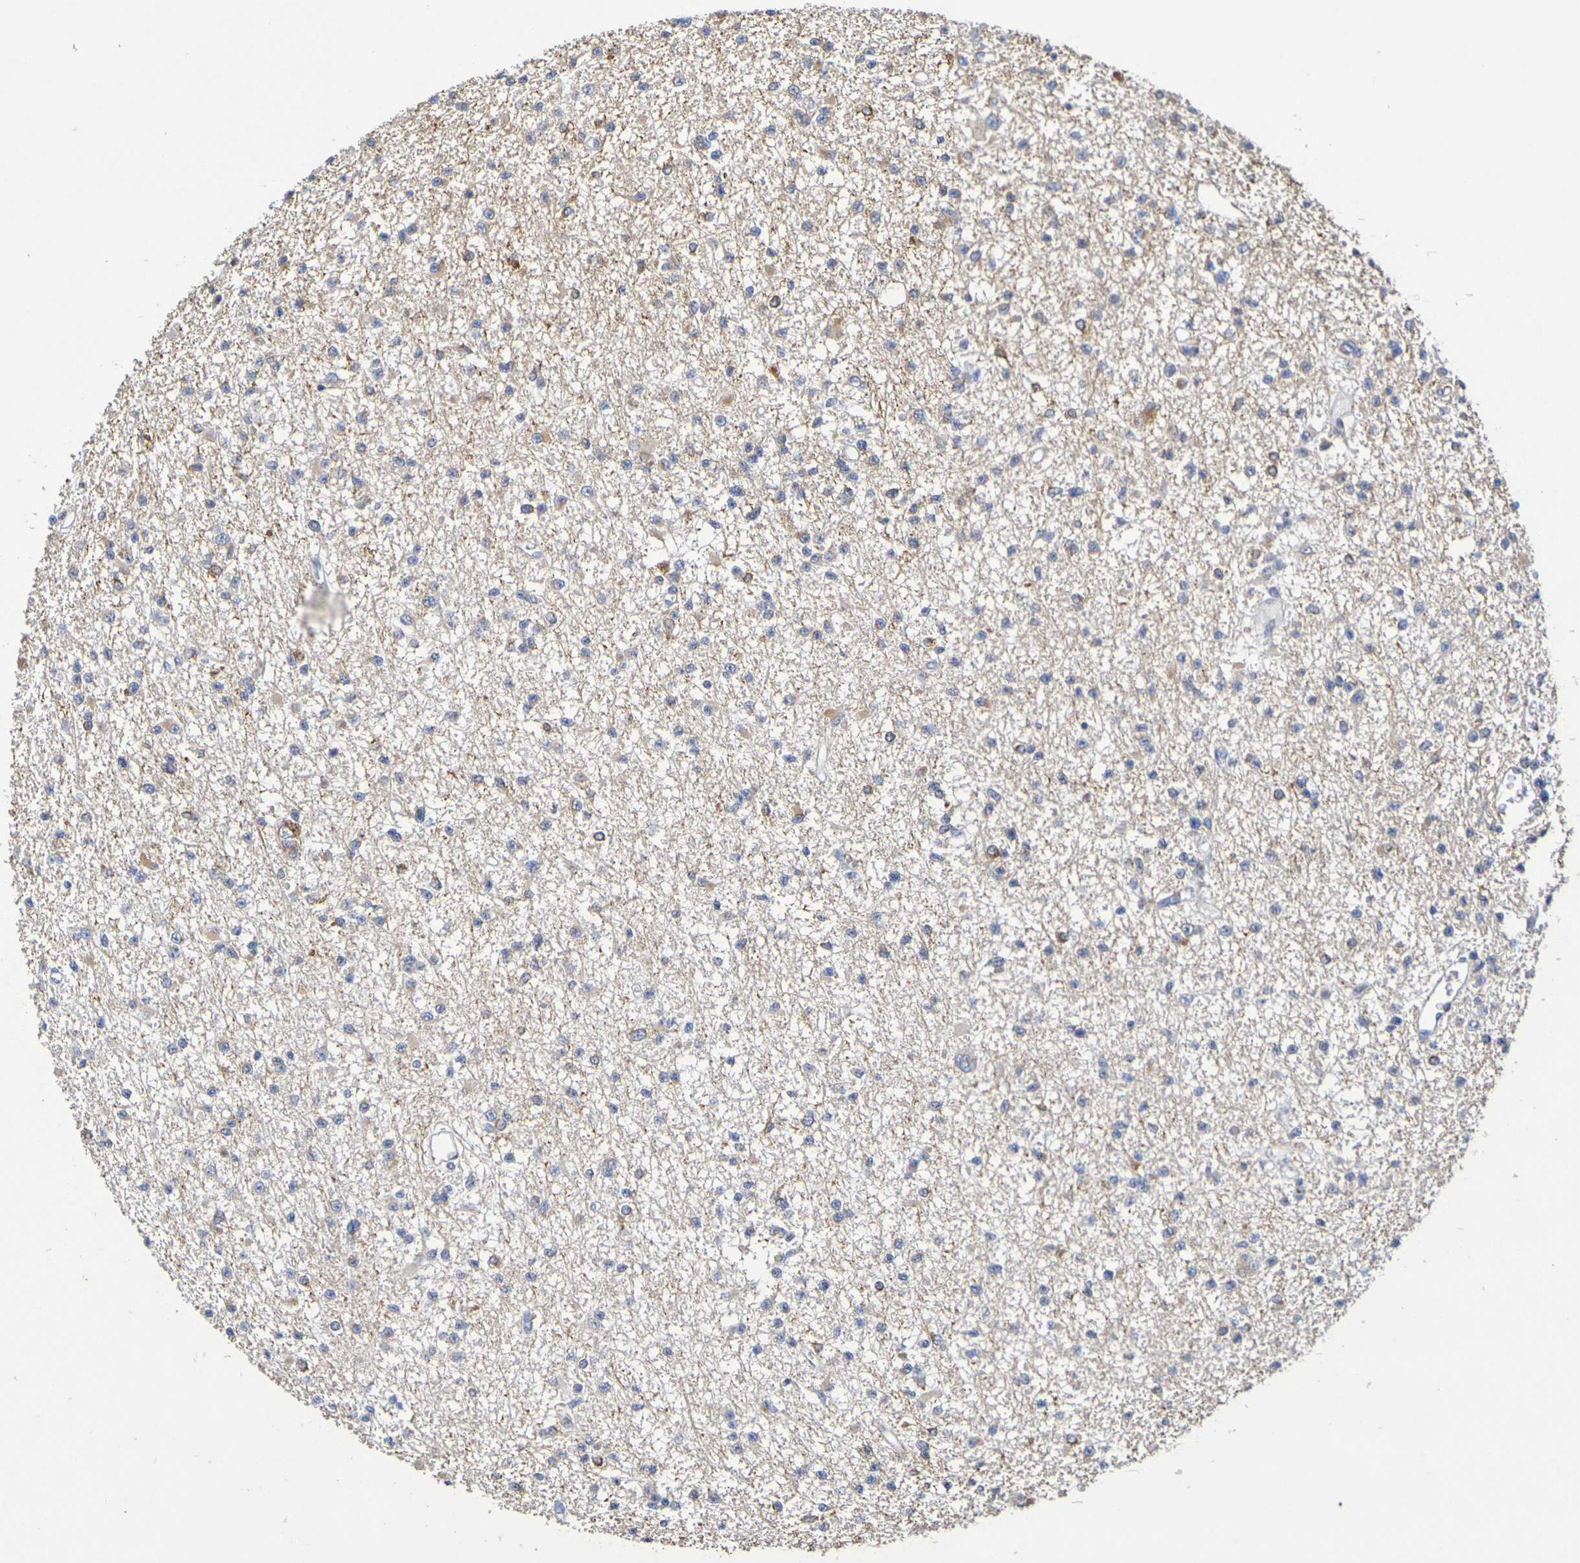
{"staining": {"intensity": "weak", "quantity": "<25%", "location": "cytoplasmic/membranous"}, "tissue": "glioma", "cell_type": "Tumor cells", "image_type": "cancer", "snomed": [{"axis": "morphology", "description": "Glioma, malignant, Low grade"}, {"axis": "topography", "description": "Brain"}], "caption": "Immunohistochemical staining of glioma reveals no significant staining in tumor cells. The staining was performed using DAB (3,3'-diaminobenzidine) to visualize the protein expression in brown, while the nuclei were stained in blue with hematoxylin (Magnification: 20x).", "gene": "DCP2", "patient": {"sex": "female", "age": 22}}